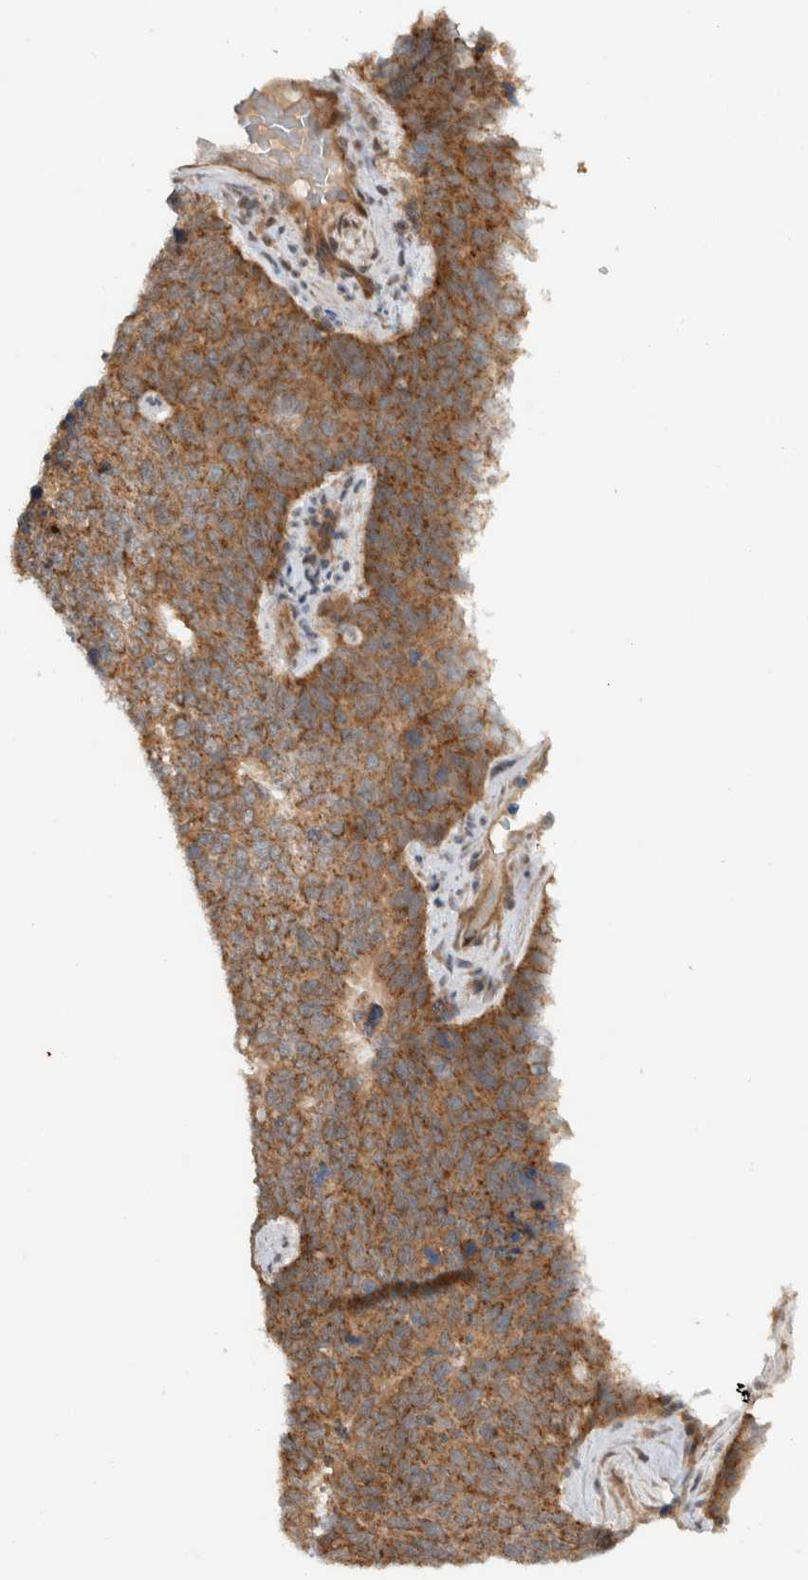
{"staining": {"intensity": "moderate", "quantity": ">75%", "location": "cytoplasmic/membranous"}, "tissue": "cervical cancer", "cell_type": "Tumor cells", "image_type": "cancer", "snomed": [{"axis": "morphology", "description": "Squamous cell carcinoma, NOS"}, {"axis": "topography", "description": "Cervix"}], "caption": "This histopathology image exhibits immunohistochemistry (IHC) staining of human cervical cancer, with medium moderate cytoplasmic/membranous staining in about >75% of tumor cells.", "gene": "KLHL6", "patient": {"sex": "female", "age": 63}}